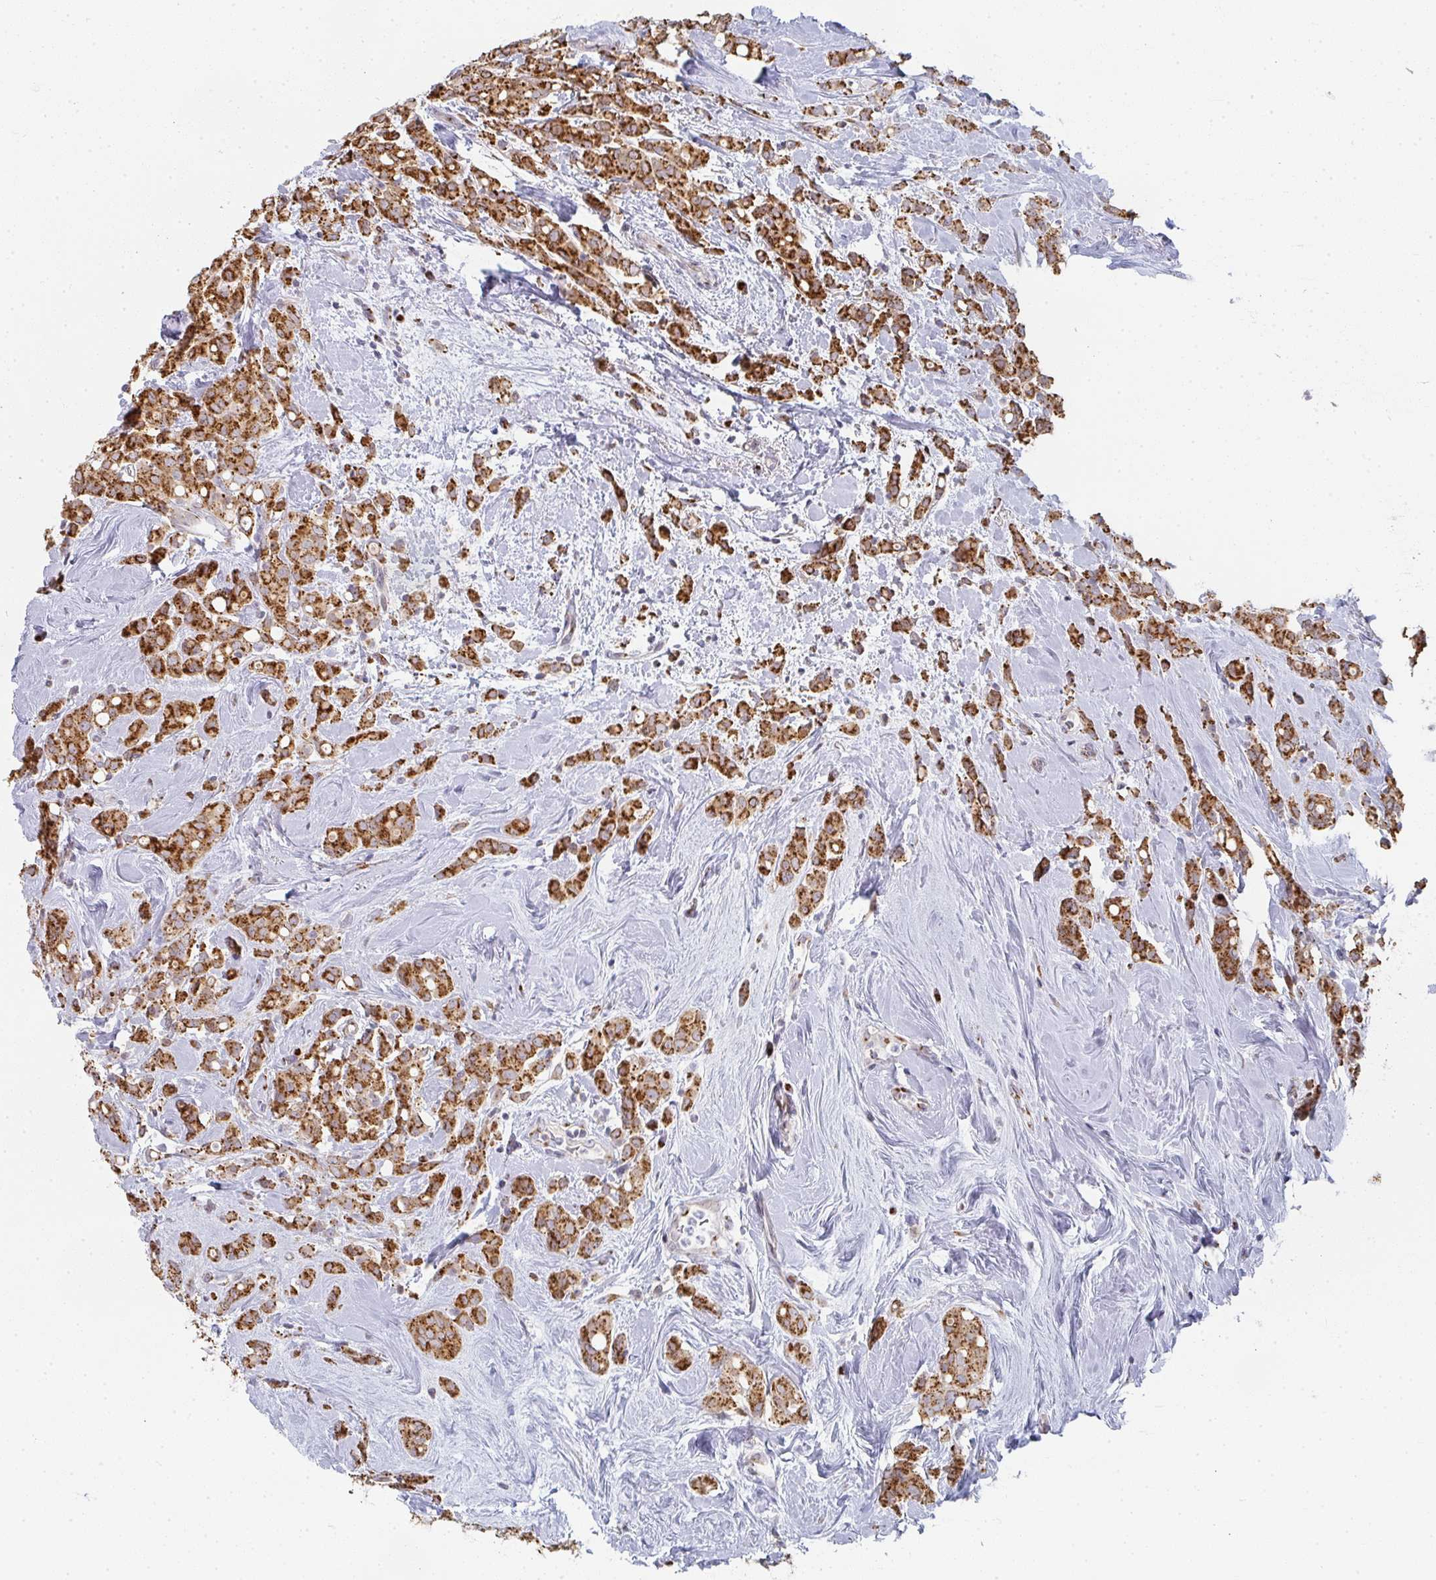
{"staining": {"intensity": "strong", "quantity": ">75%", "location": "cytoplasmic/membranous"}, "tissue": "breast cancer", "cell_type": "Tumor cells", "image_type": "cancer", "snomed": [{"axis": "morphology", "description": "Lobular carcinoma"}, {"axis": "topography", "description": "Breast"}], "caption": "The image exhibits immunohistochemical staining of breast lobular carcinoma. There is strong cytoplasmic/membranous expression is identified in about >75% of tumor cells.", "gene": "ZNF526", "patient": {"sex": "female", "age": 68}}